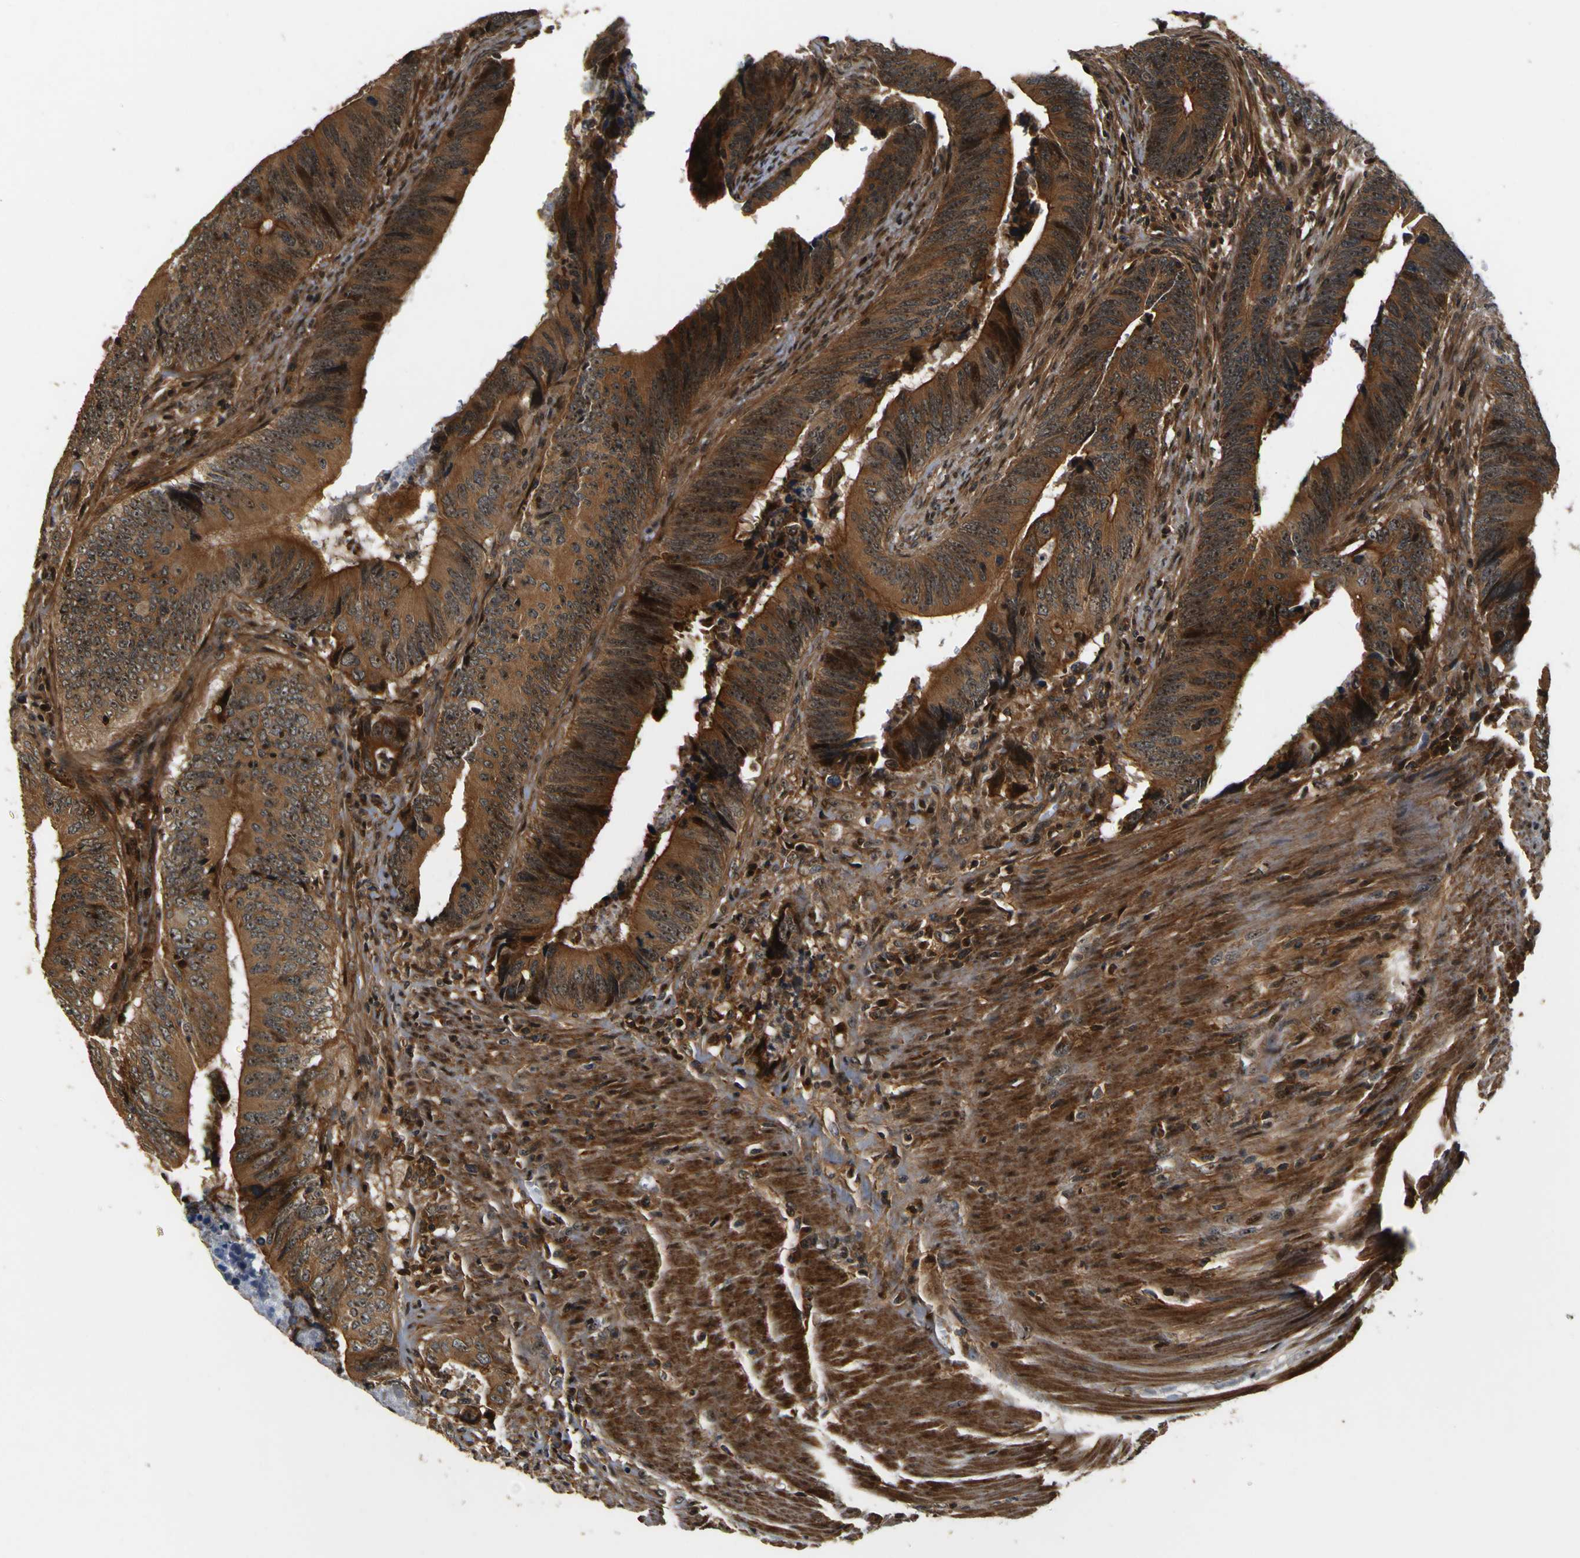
{"staining": {"intensity": "strong", "quantity": ">75%", "location": "cytoplasmic/membranous,nuclear"}, "tissue": "colorectal cancer", "cell_type": "Tumor cells", "image_type": "cancer", "snomed": [{"axis": "morphology", "description": "Normal tissue, NOS"}, {"axis": "morphology", "description": "Adenocarcinoma, NOS"}, {"axis": "topography", "description": "Colon"}], "caption": "Protein analysis of colorectal adenocarcinoma tissue demonstrates strong cytoplasmic/membranous and nuclear positivity in approximately >75% of tumor cells.", "gene": "LRP4", "patient": {"sex": "male", "age": 56}}